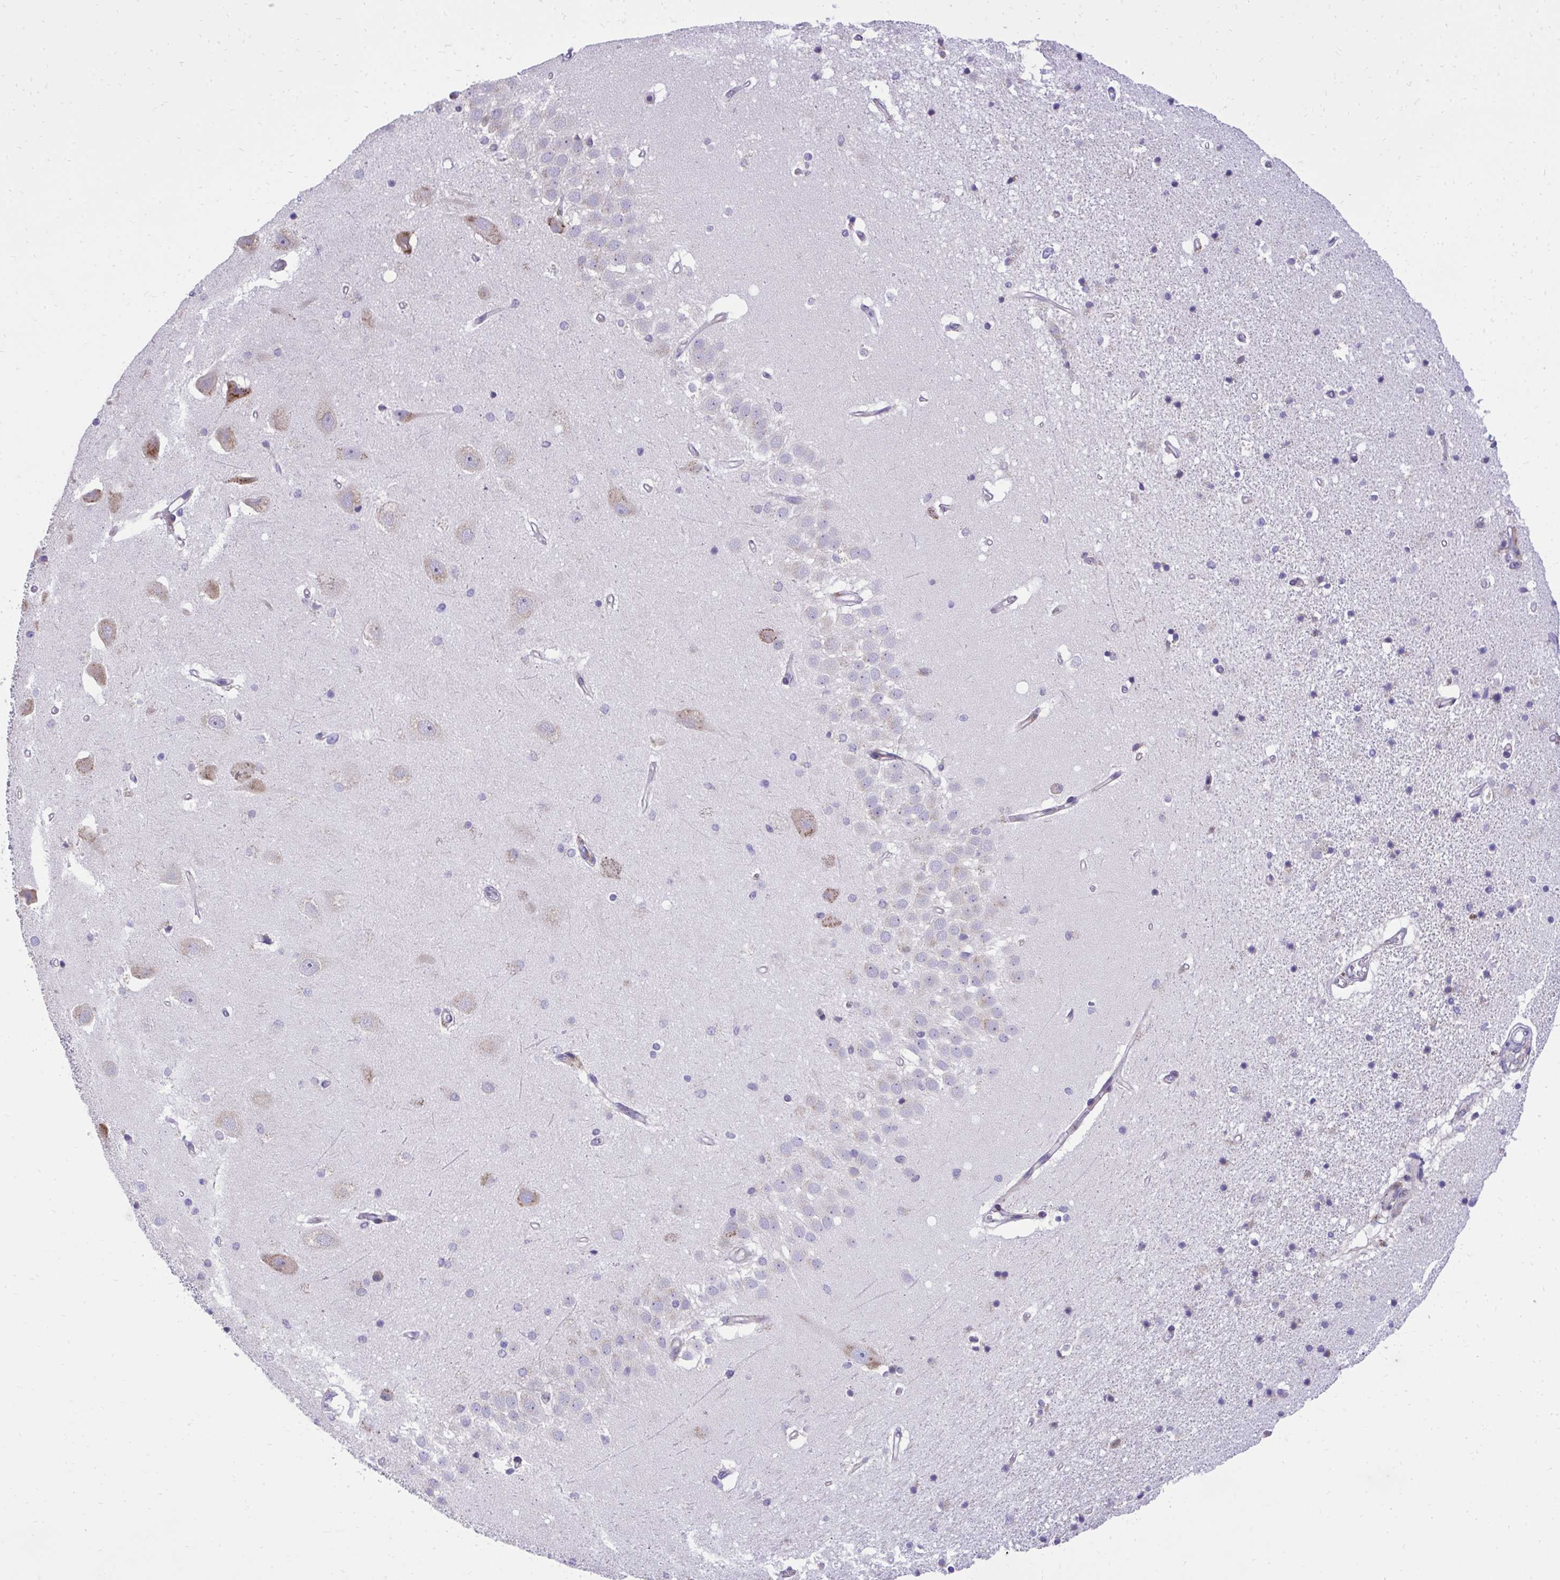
{"staining": {"intensity": "negative", "quantity": "none", "location": "none"}, "tissue": "hippocampus", "cell_type": "Glial cells", "image_type": "normal", "snomed": [{"axis": "morphology", "description": "Normal tissue, NOS"}, {"axis": "topography", "description": "Hippocampus"}], "caption": "This is a histopathology image of IHC staining of benign hippocampus, which shows no expression in glial cells.", "gene": "RPS15", "patient": {"sex": "male", "age": 63}}